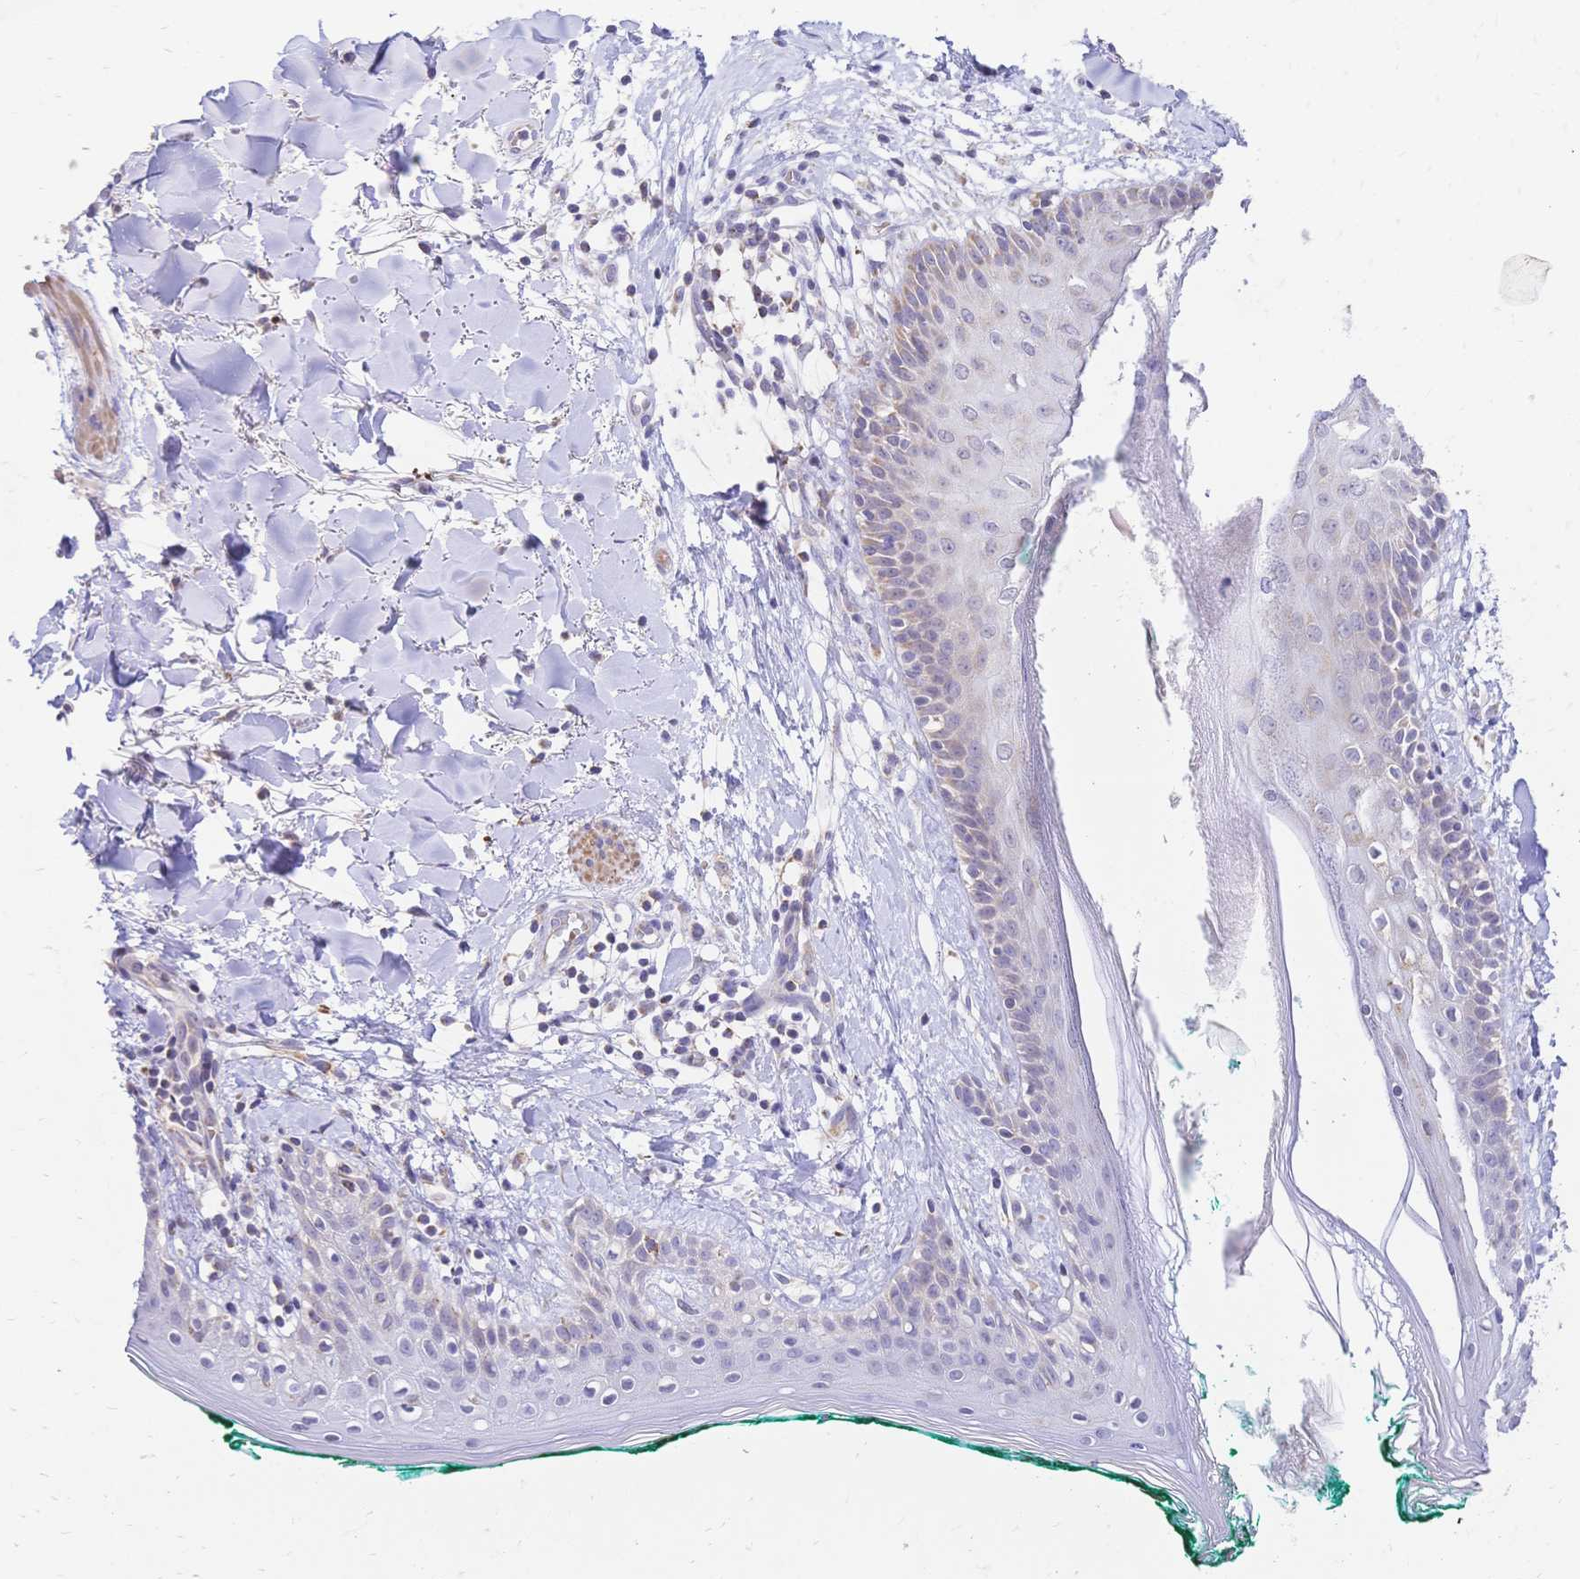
{"staining": {"intensity": "weak", "quantity": "25%-75%", "location": "cytoplasmic/membranous"}, "tissue": "skin", "cell_type": "Fibroblasts", "image_type": "normal", "snomed": [{"axis": "morphology", "description": "Normal tissue, NOS"}, {"axis": "topography", "description": "Skin"}], "caption": "Immunohistochemical staining of unremarkable skin reveals 25%-75% levels of weak cytoplasmic/membranous protein staining in approximately 25%-75% of fibroblasts.", "gene": "CLEC18A", "patient": {"sex": "female", "age": 34}}